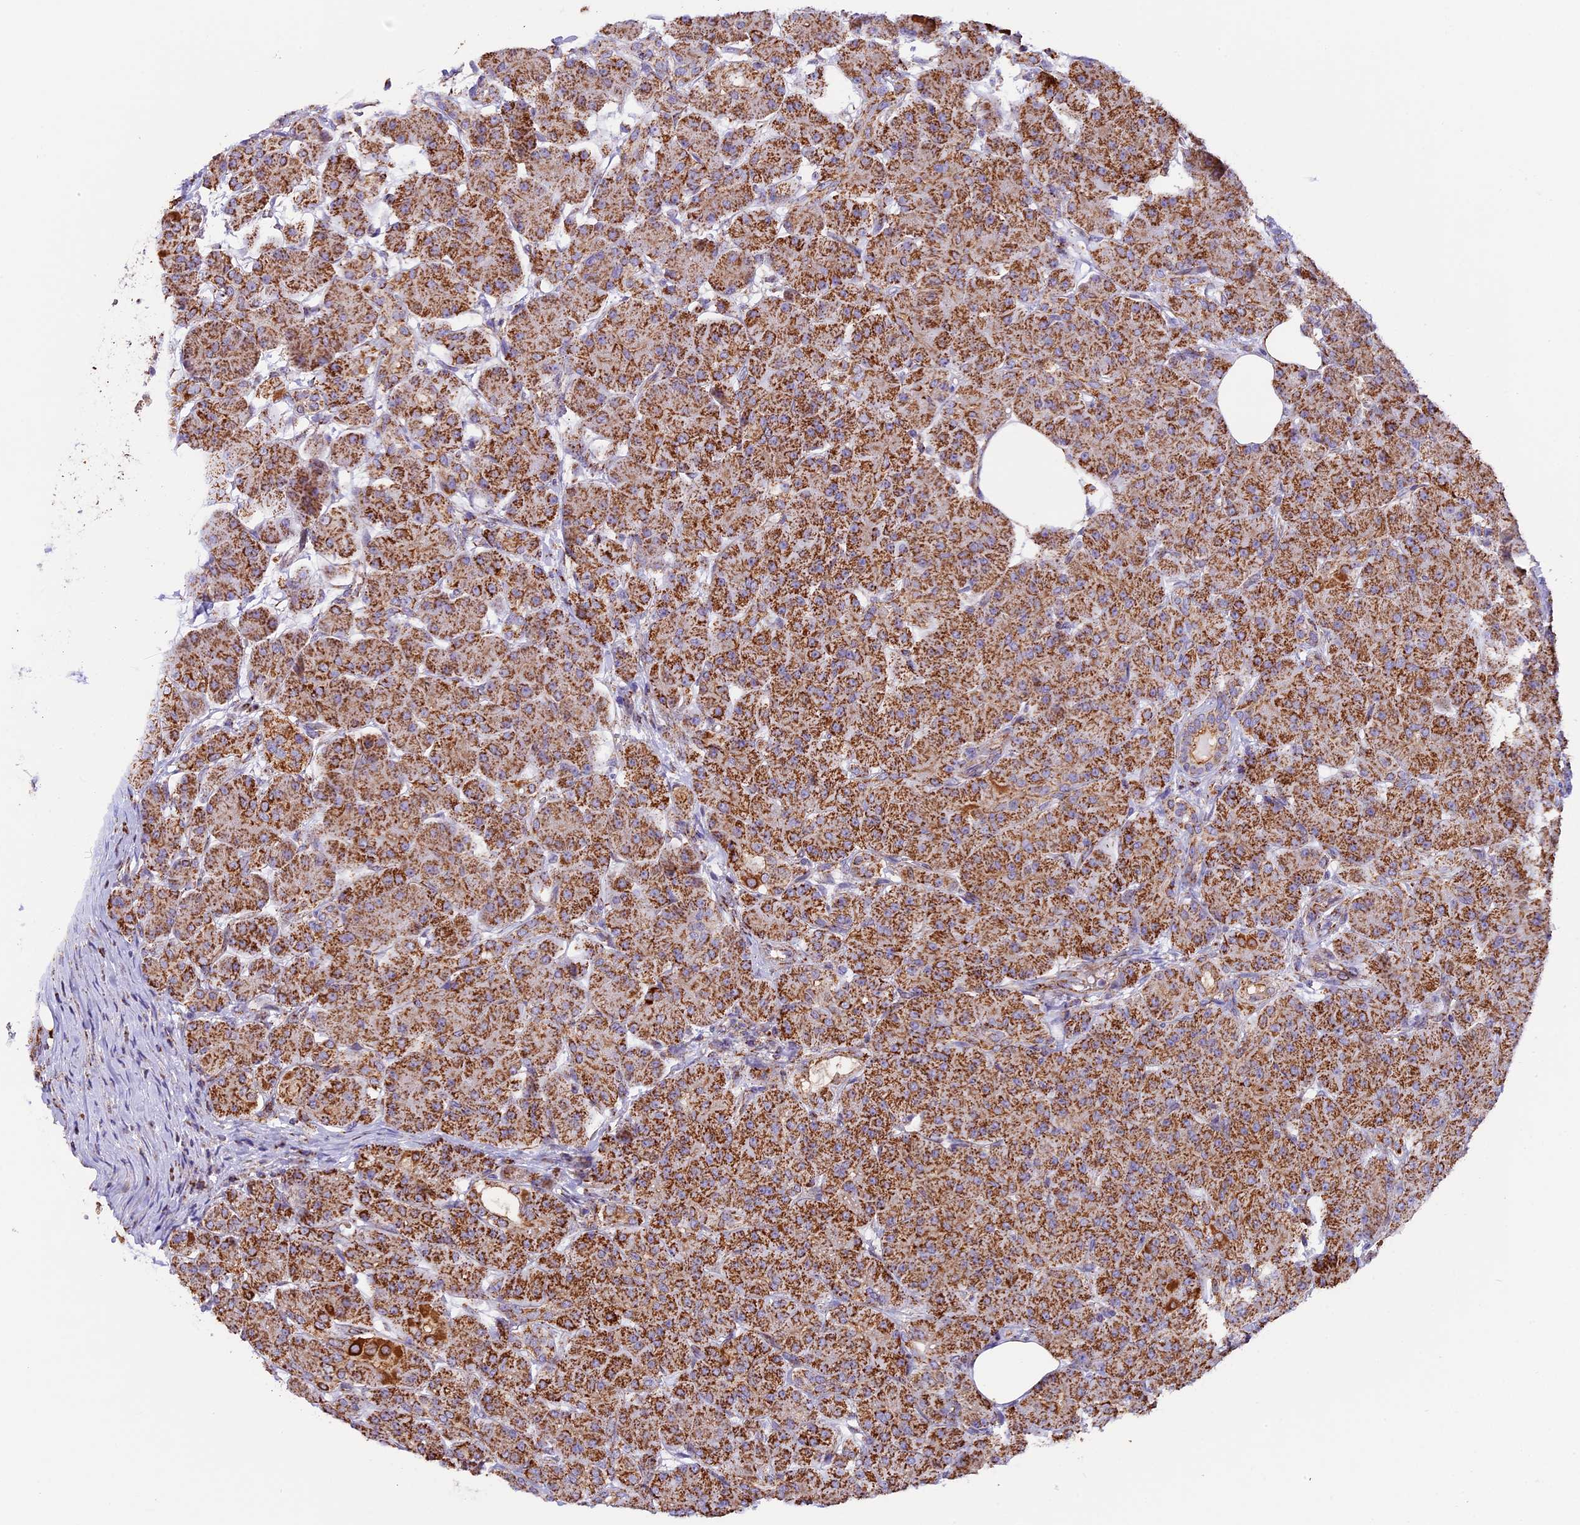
{"staining": {"intensity": "strong", "quantity": ">75%", "location": "cytoplasmic/membranous"}, "tissue": "pancreas", "cell_type": "Exocrine glandular cells", "image_type": "normal", "snomed": [{"axis": "morphology", "description": "Normal tissue, NOS"}, {"axis": "topography", "description": "Pancreas"}], "caption": "IHC photomicrograph of benign pancreas stained for a protein (brown), which shows high levels of strong cytoplasmic/membranous positivity in approximately >75% of exocrine glandular cells.", "gene": "NDUFA8", "patient": {"sex": "male", "age": 63}}